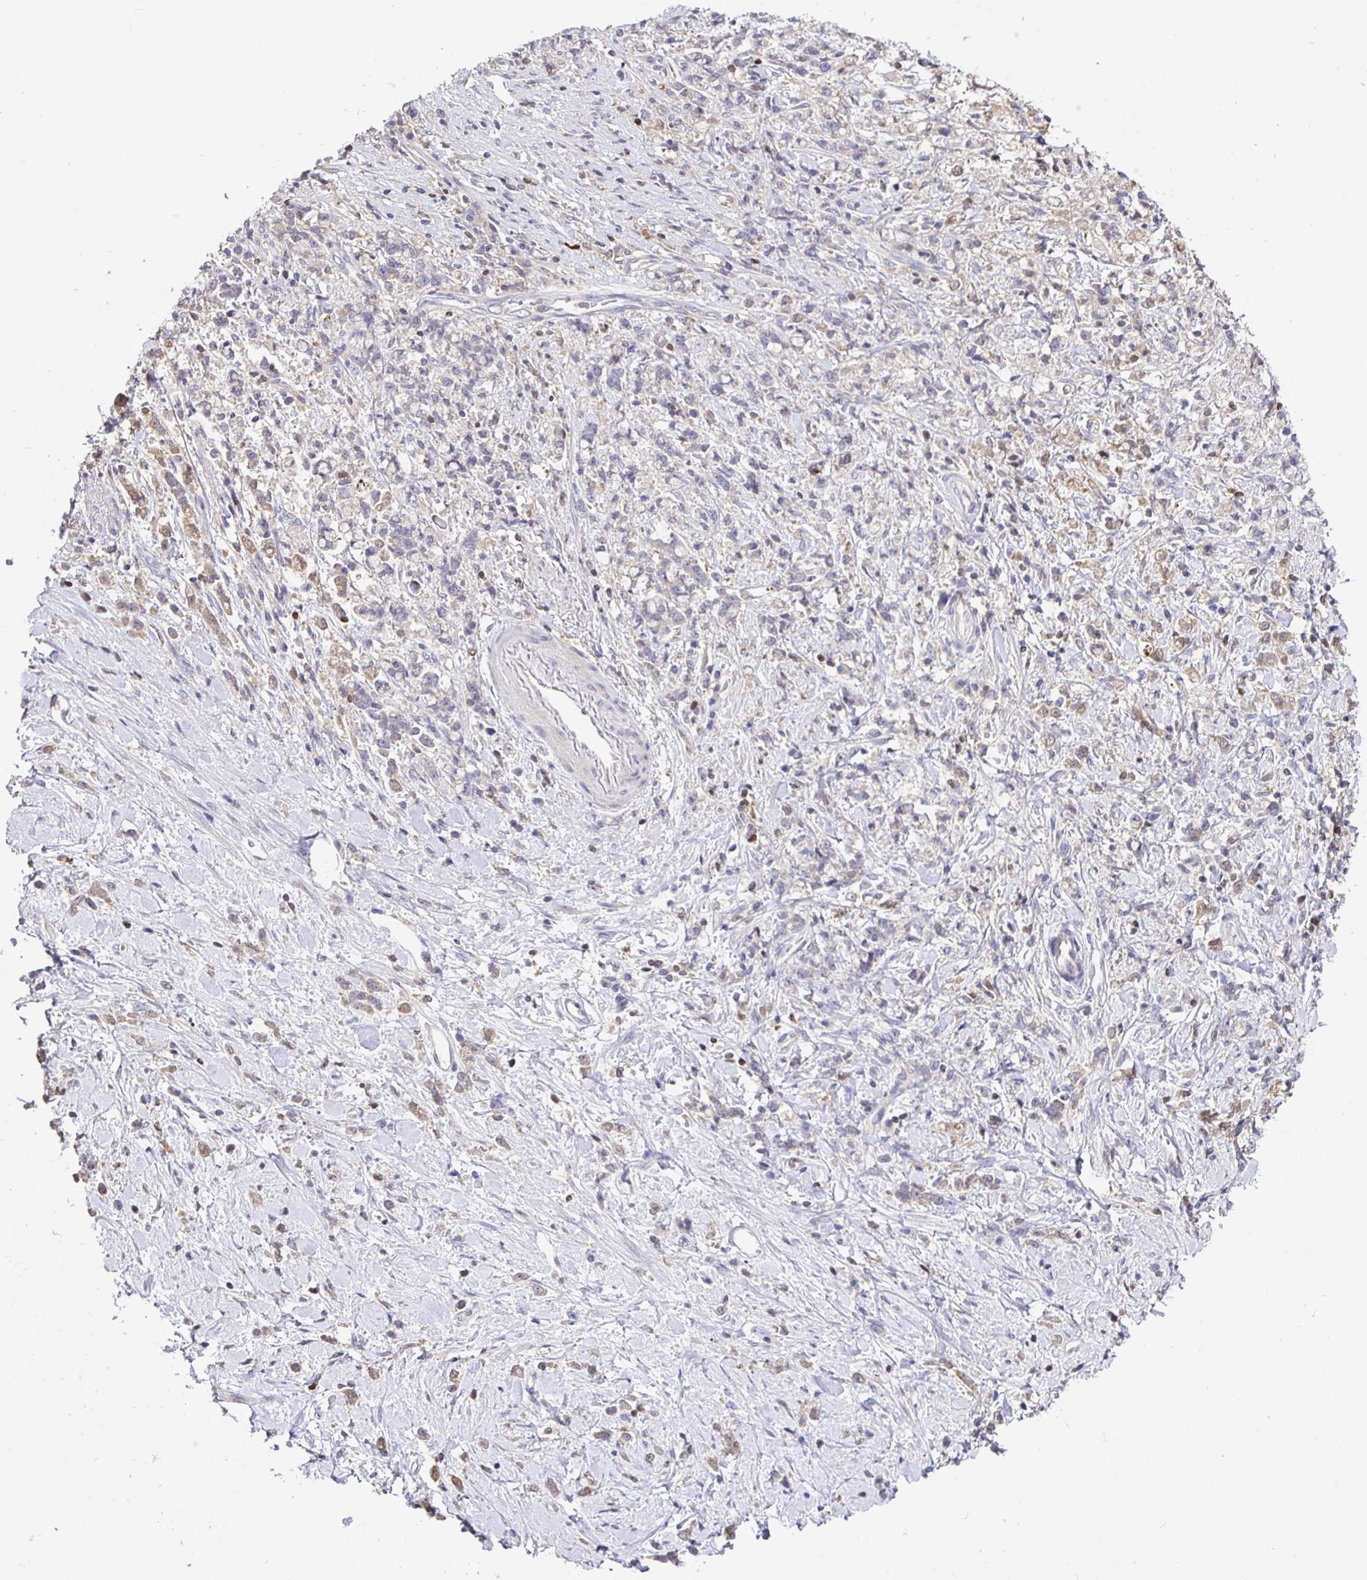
{"staining": {"intensity": "weak", "quantity": ">75%", "location": "cytoplasmic/membranous"}, "tissue": "stomach cancer", "cell_type": "Tumor cells", "image_type": "cancer", "snomed": [{"axis": "morphology", "description": "Adenocarcinoma, NOS"}, {"axis": "topography", "description": "Stomach"}], "caption": "Immunohistochemistry (IHC) (DAB (3,3'-diaminobenzidine)) staining of adenocarcinoma (stomach) displays weak cytoplasmic/membranous protein expression in about >75% of tumor cells. The staining is performed using DAB (3,3'-diaminobenzidine) brown chromogen to label protein expression. The nuclei are counter-stained blue using hematoxylin.", "gene": "SATB1", "patient": {"sex": "female", "age": 60}}